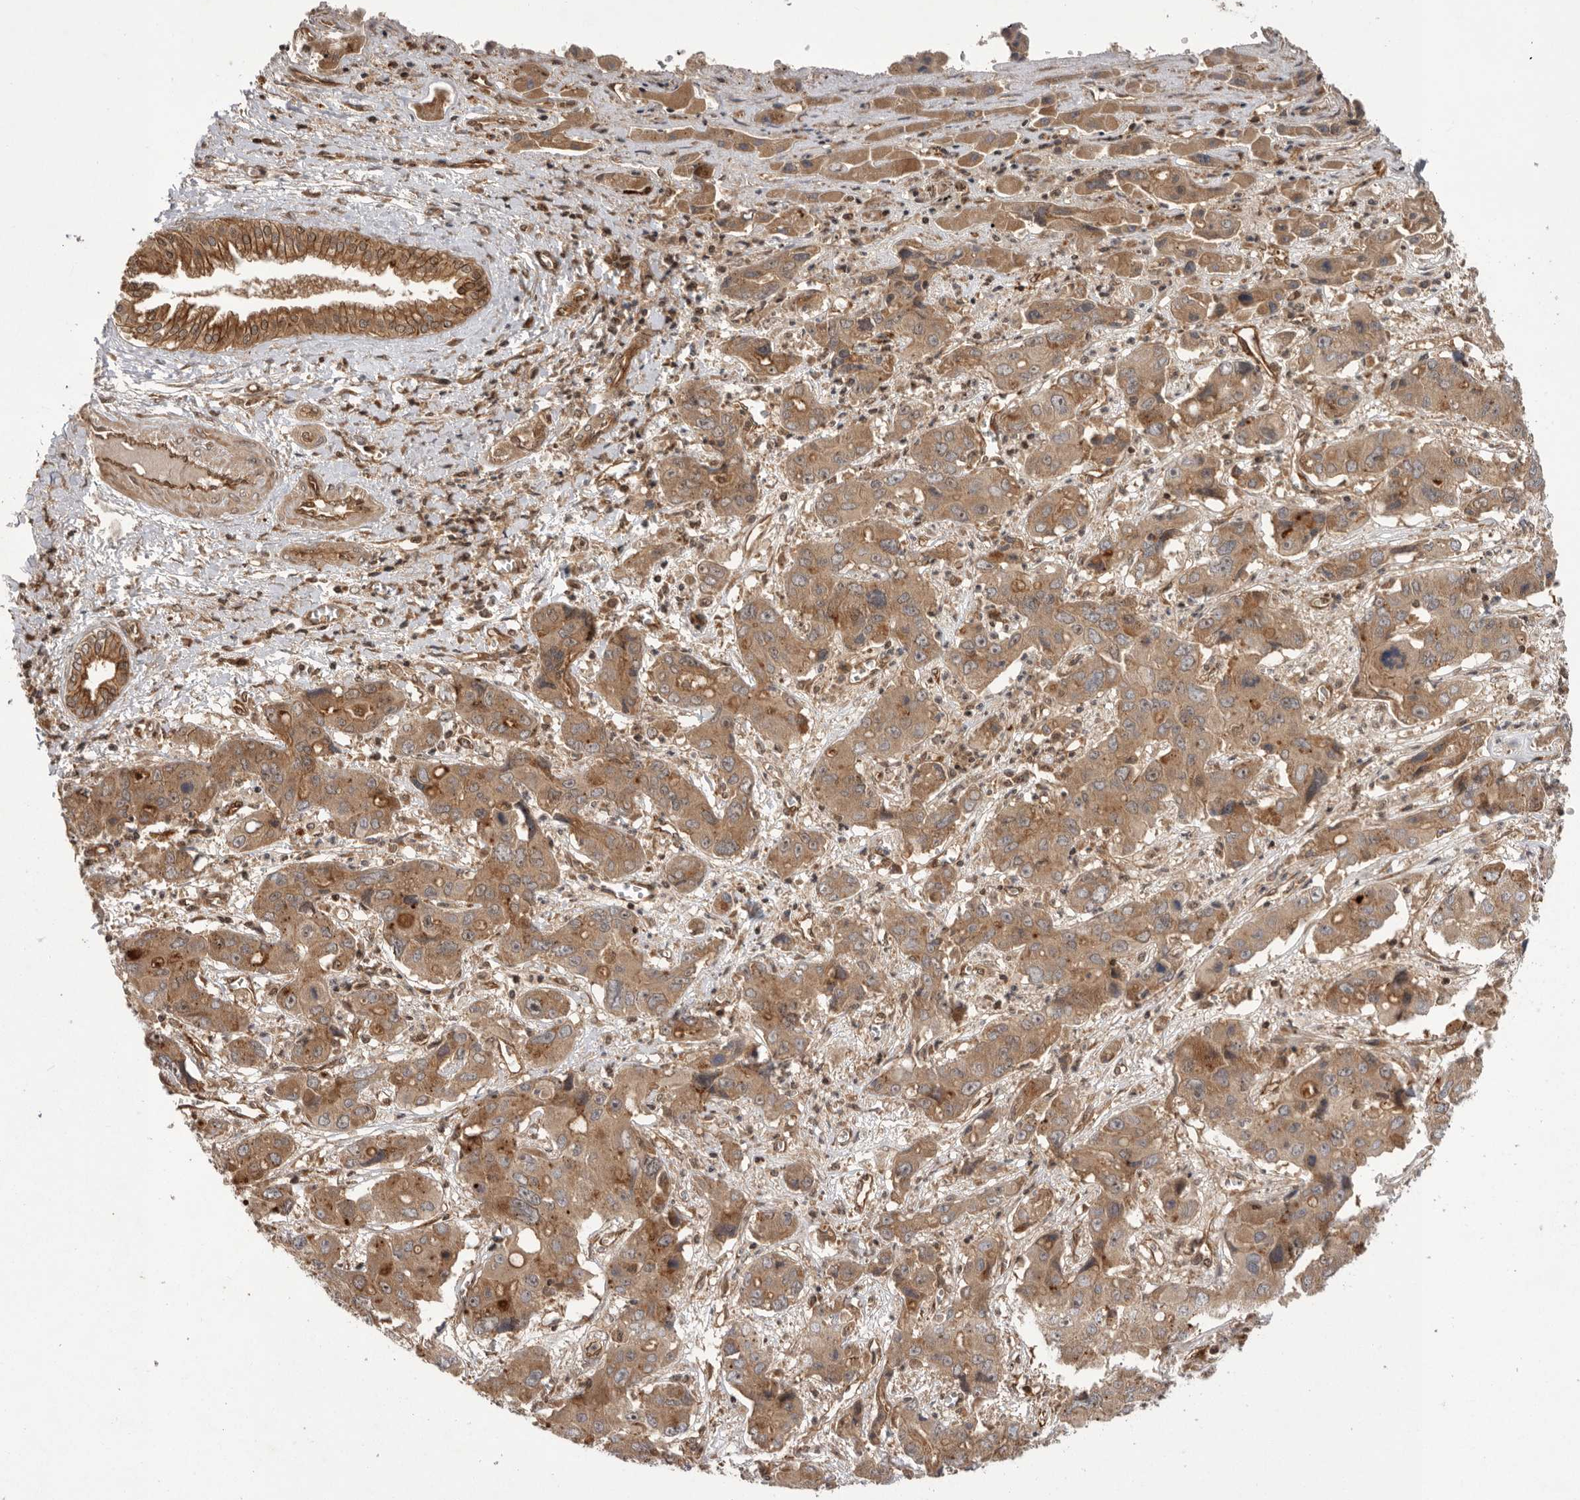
{"staining": {"intensity": "moderate", "quantity": ">75%", "location": "cytoplasmic/membranous"}, "tissue": "liver cancer", "cell_type": "Tumor cells", "image_type": "cancer", "snomed": [{"axis": "morphology", "description": "Cholangiocarcinoma"}, {"axis": "topography", "description": "Liver"}], "caption": "This is an image of immunohistochemistry (IHC) staining of liver cholangiocarcinoma, which shows moderate expression in the cytoplasmic/membranous of tumor cells.", "gene": "DHDDS", "patient": {"sex": "male", "age": 67}}